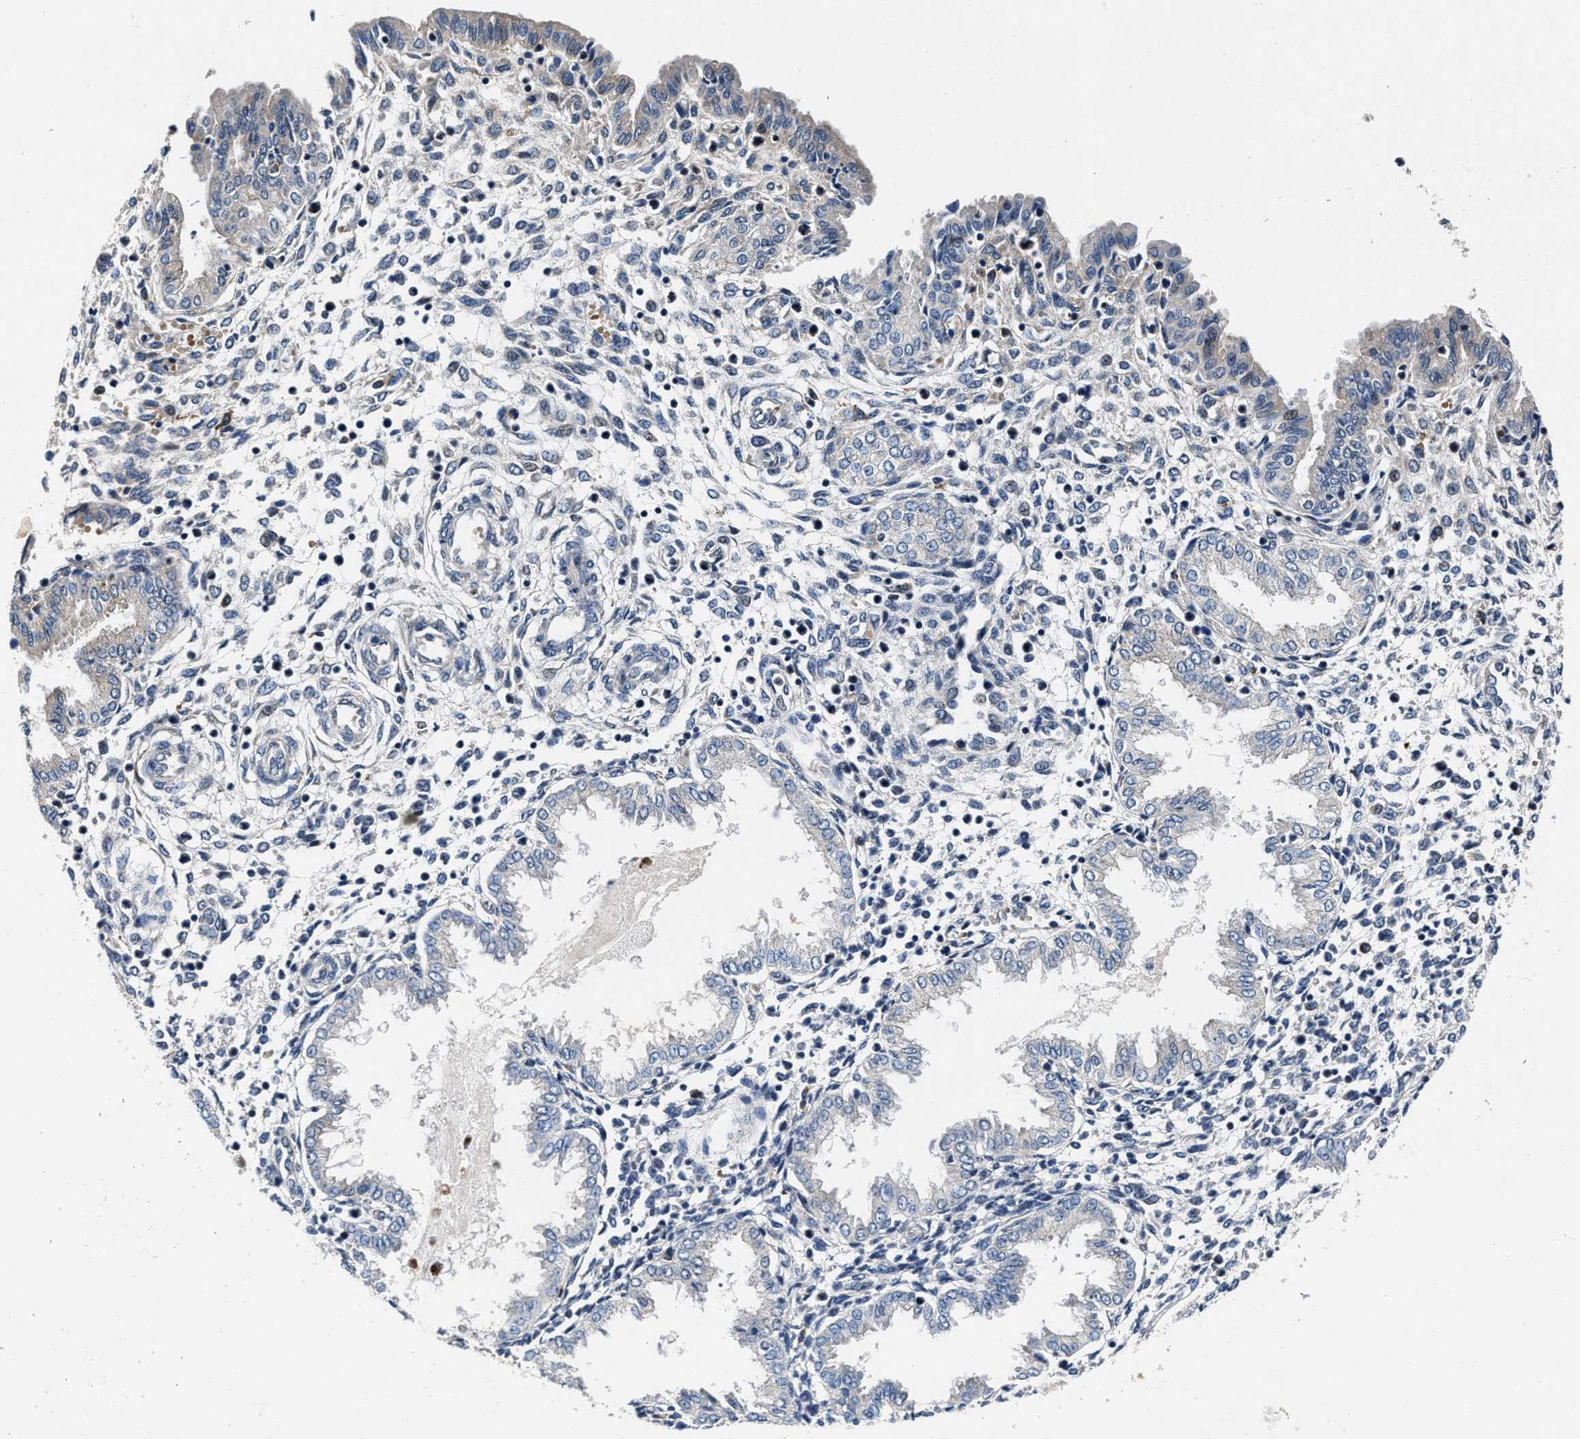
{"staining": {"intensity": "negative", "quantity": "none", "location": "none"}, "tissue": "endometrium", "cell_type": "Cells in endometrial stroma", "image_type": "normal", "snomed": [{"axis": "morphology", "description": "Normal tissue, NOS"}, {"axis": "topography", "description": "Endometrium"}], "caption": "There is no significant positivity in cells in endometrial stroma of endometrium. (Brightfield microscopy of DAB immunohistochemistry (IHC) at high magnification).", "gene": "C2orf66", "patient": {"sex": "female", "age": 33}}